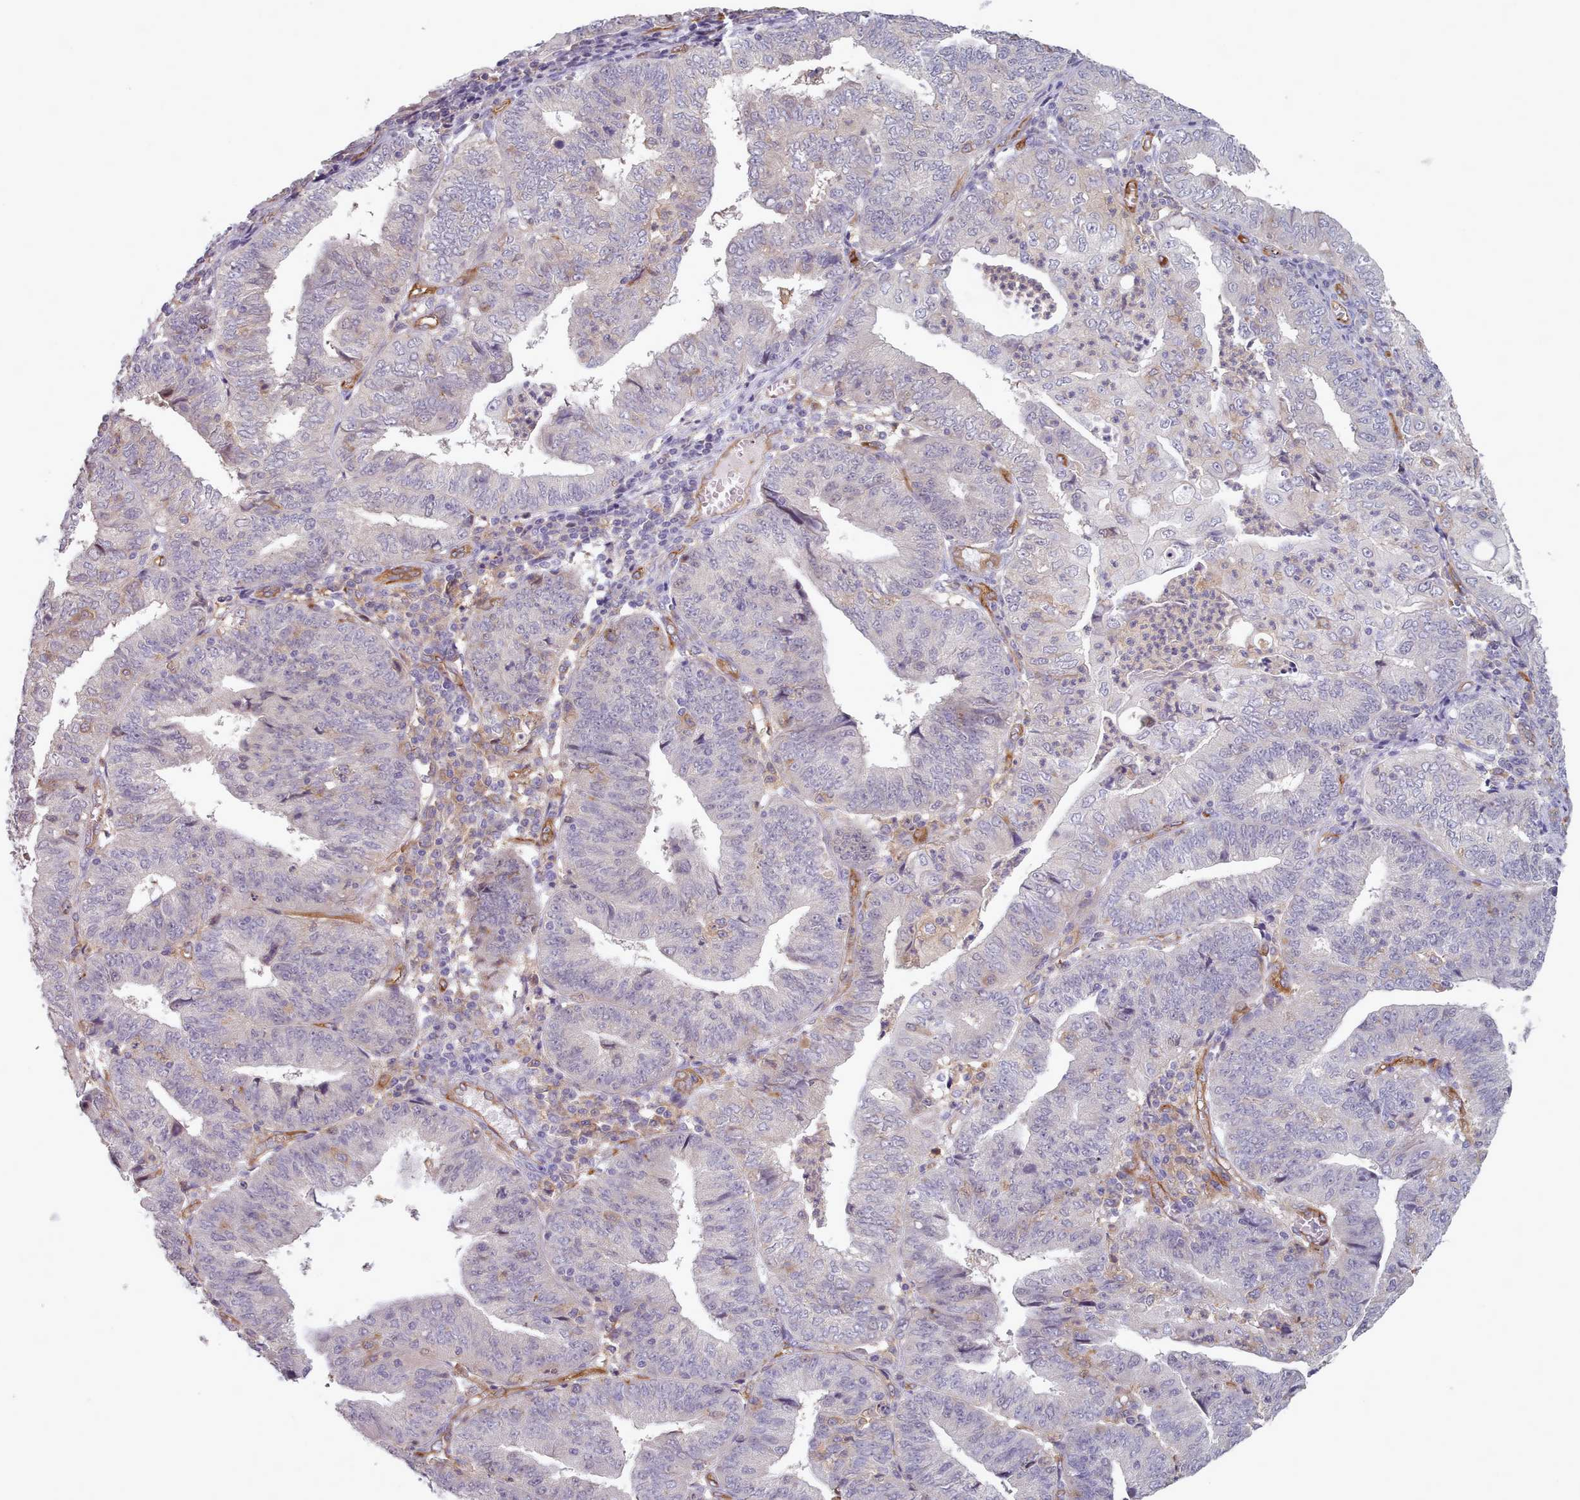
{"staining": {"intensity": "negative", "quantity": "none", "location": "none"}, "tissue": "endometrial cancer", "cell_type": "Tumor cells", "image_type": "cancer", "snomed": [{"axis": "morphology", "description": "Adenocarcinoma, NOS"}, {"axis": "topography", "description": "Endometrium"}], "caption": "Protein analysis of endometrial cancer (adenocarcinoma) demonstrates no significant staining in tumor cells.", "gene": "CD300LF", "patient": {"sex": "female", "age": 56}}